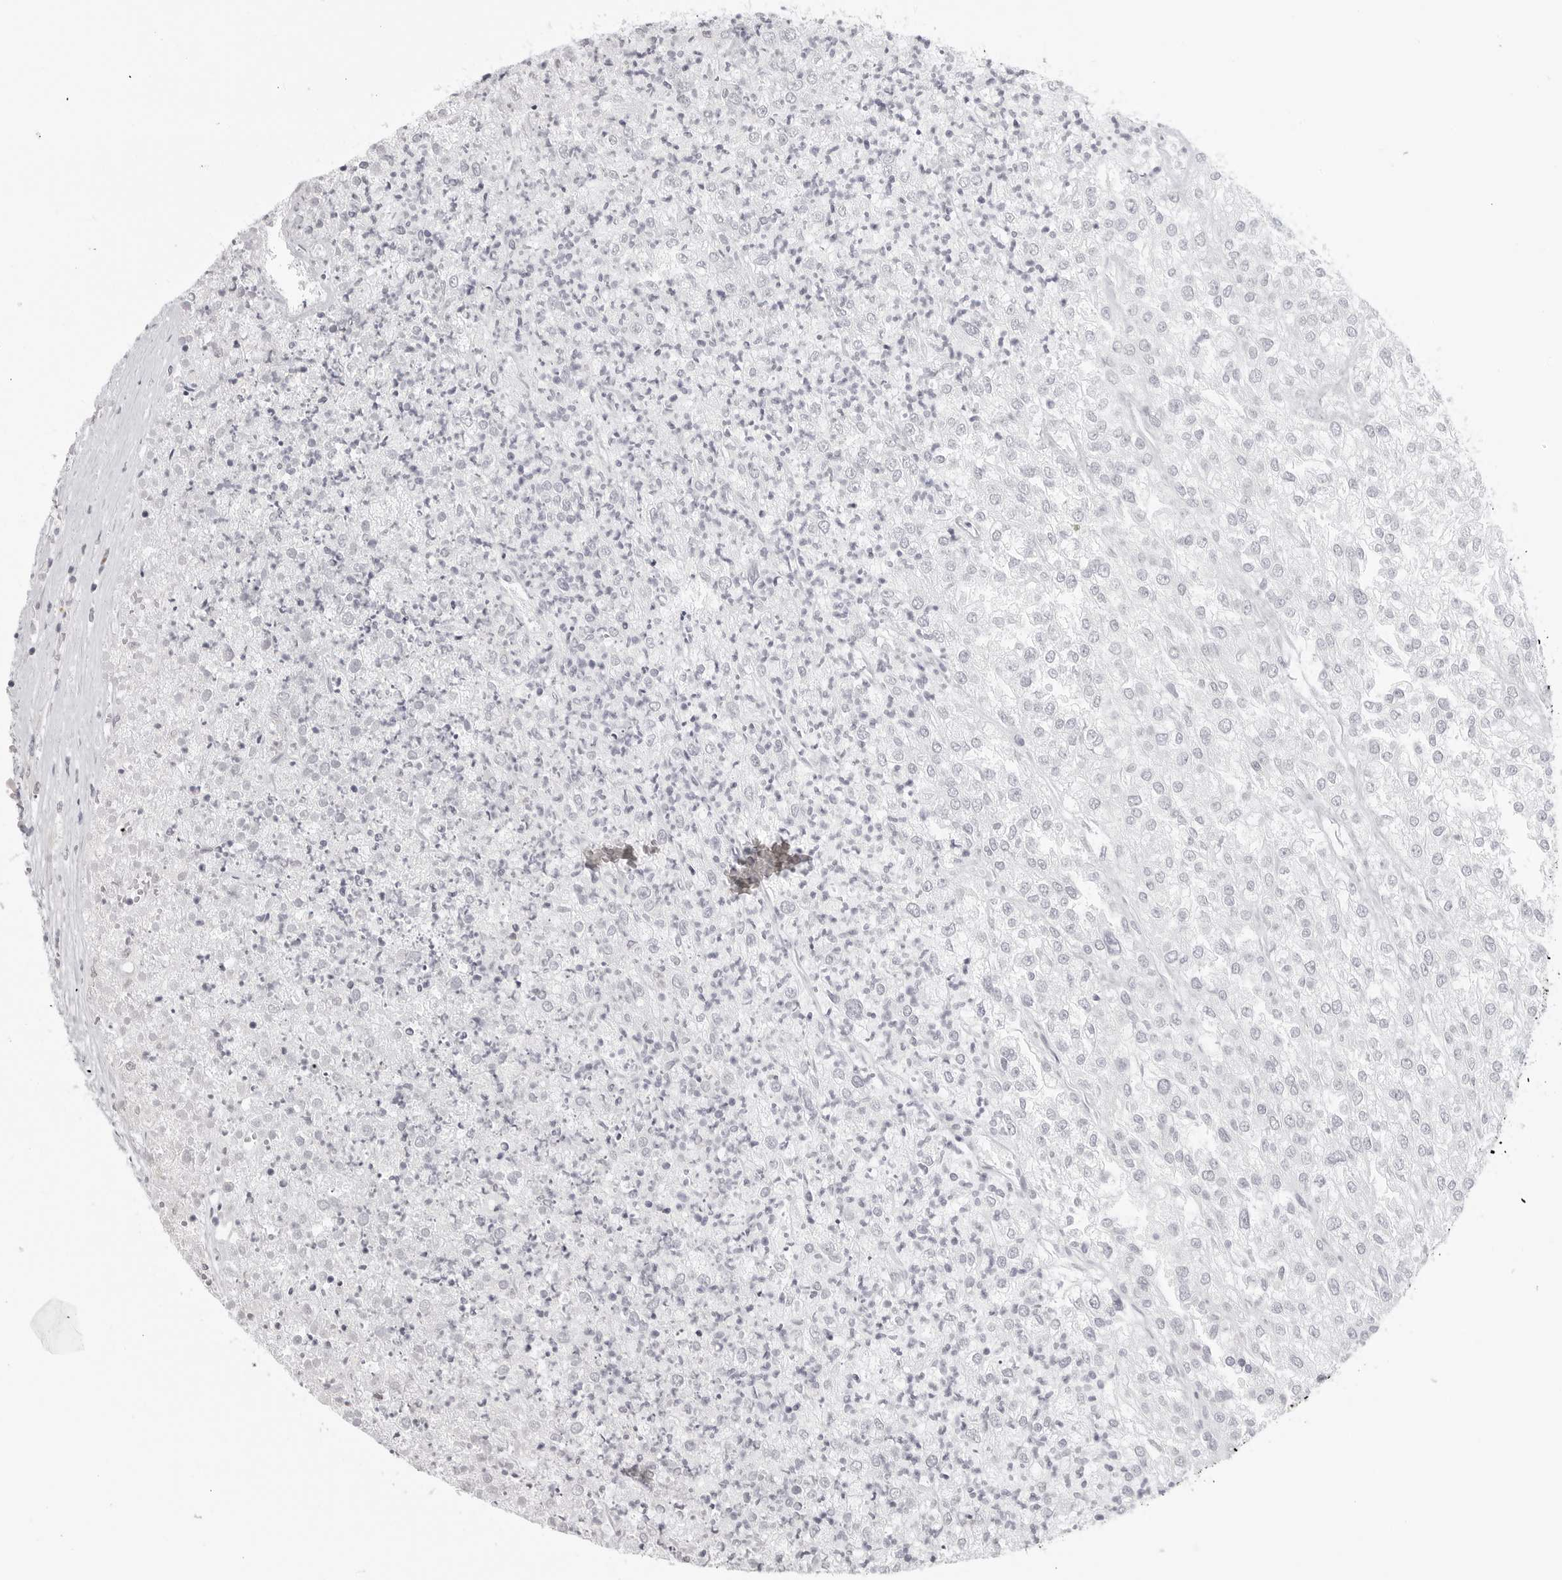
{"staining": {"intensity": "negative", "quantity": "none", "location": "none"}, "tissue": "renal cancer", "cell_type": "Tumor cells", "image_type": "cancer", "snomed": [{"axis": "morphology", "description": "Adenocarcinoma, NOS"}, {"axis": "topography", "description": "Kidney"}], "caption": "This is an IHC micrograph of renal cancer (adenocarcinoma). There is no expression in tumor cells.", "gene": "MAP7D1", "patient": {"sex": "female", "age": 54}}